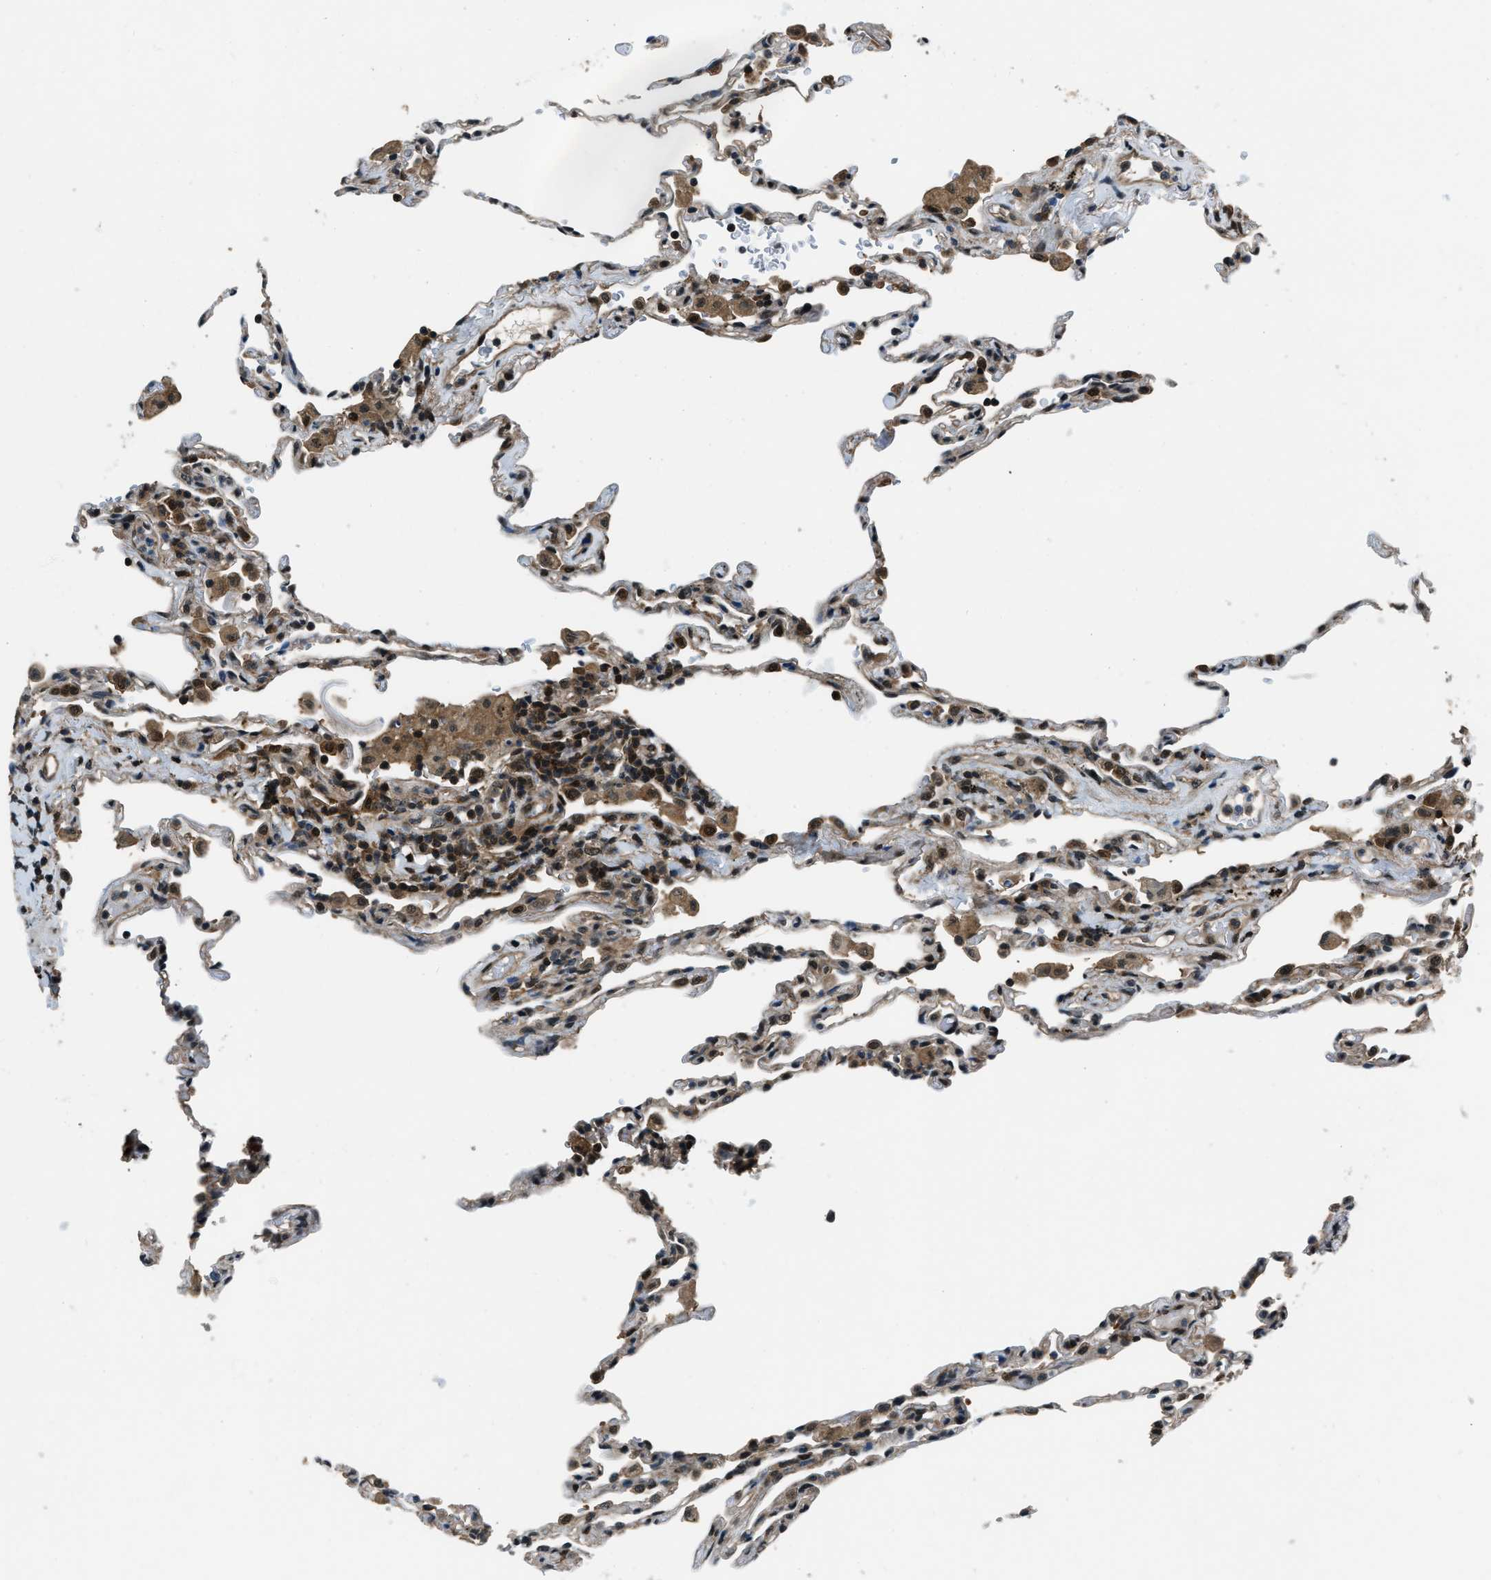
{"staining": {"intensity": "moderate", "quantity": "25%-75%", "location": "cytoplasmic/membranous,nuclear"}, "tissue": "lung", "cell_type": "Alveolar cells", "image_type": "normal", "snomed": [{"axis": "morphology", "description": "Normal tissue, NOS"}, {"axis": "topography", "description": "Lung"}], "caption": "Alveolar cells demonstrate moderate cytoplasmic/membranous,nuclear positivity in about 25%-75% of cells in unremarkable lung. (DAB IHC, brown staining for protein, blue staining for nuclei).", "gene": "NUDCD3", "patient": {"sex": "male", "age": 59}}